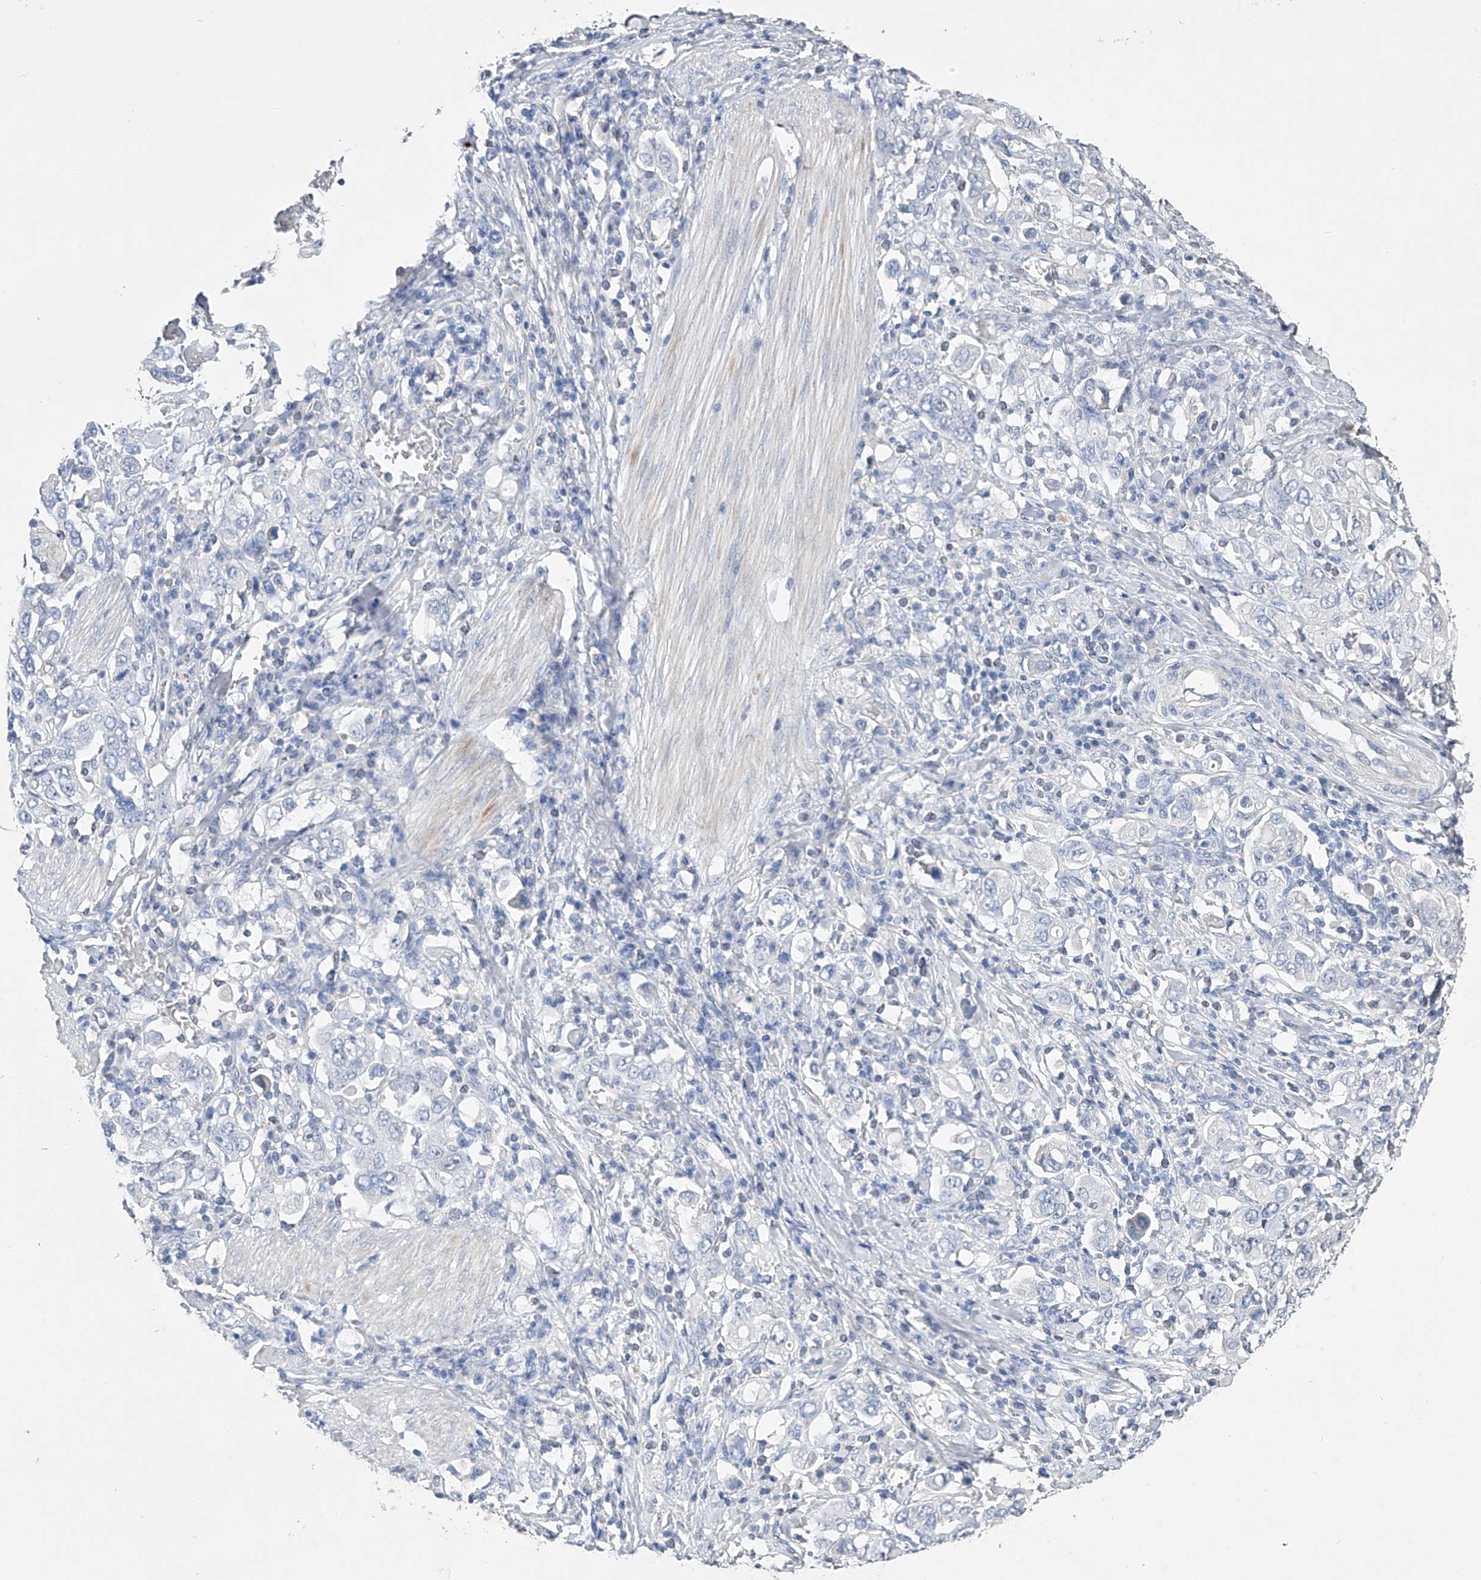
{"staining": {"intensity": "negative", "quantity": "none", "location": "none"}, "tissue": "stomach cancer", "cell_type": "Tumor cells", "image_type": "cancer", "snomed": [{"axis": "morphology", "description": "Adenocarcinoma, NOS"}, {"axis": "topography", "description": "Stomach, upper"}], "caption": "This is a micrograph of IHC staining of stomach cancer (adenocarcinoma), which shows no positivity in tumor cells.", "gene": "ADRA1A", "patient": {"sex": "male", "age": 62}}